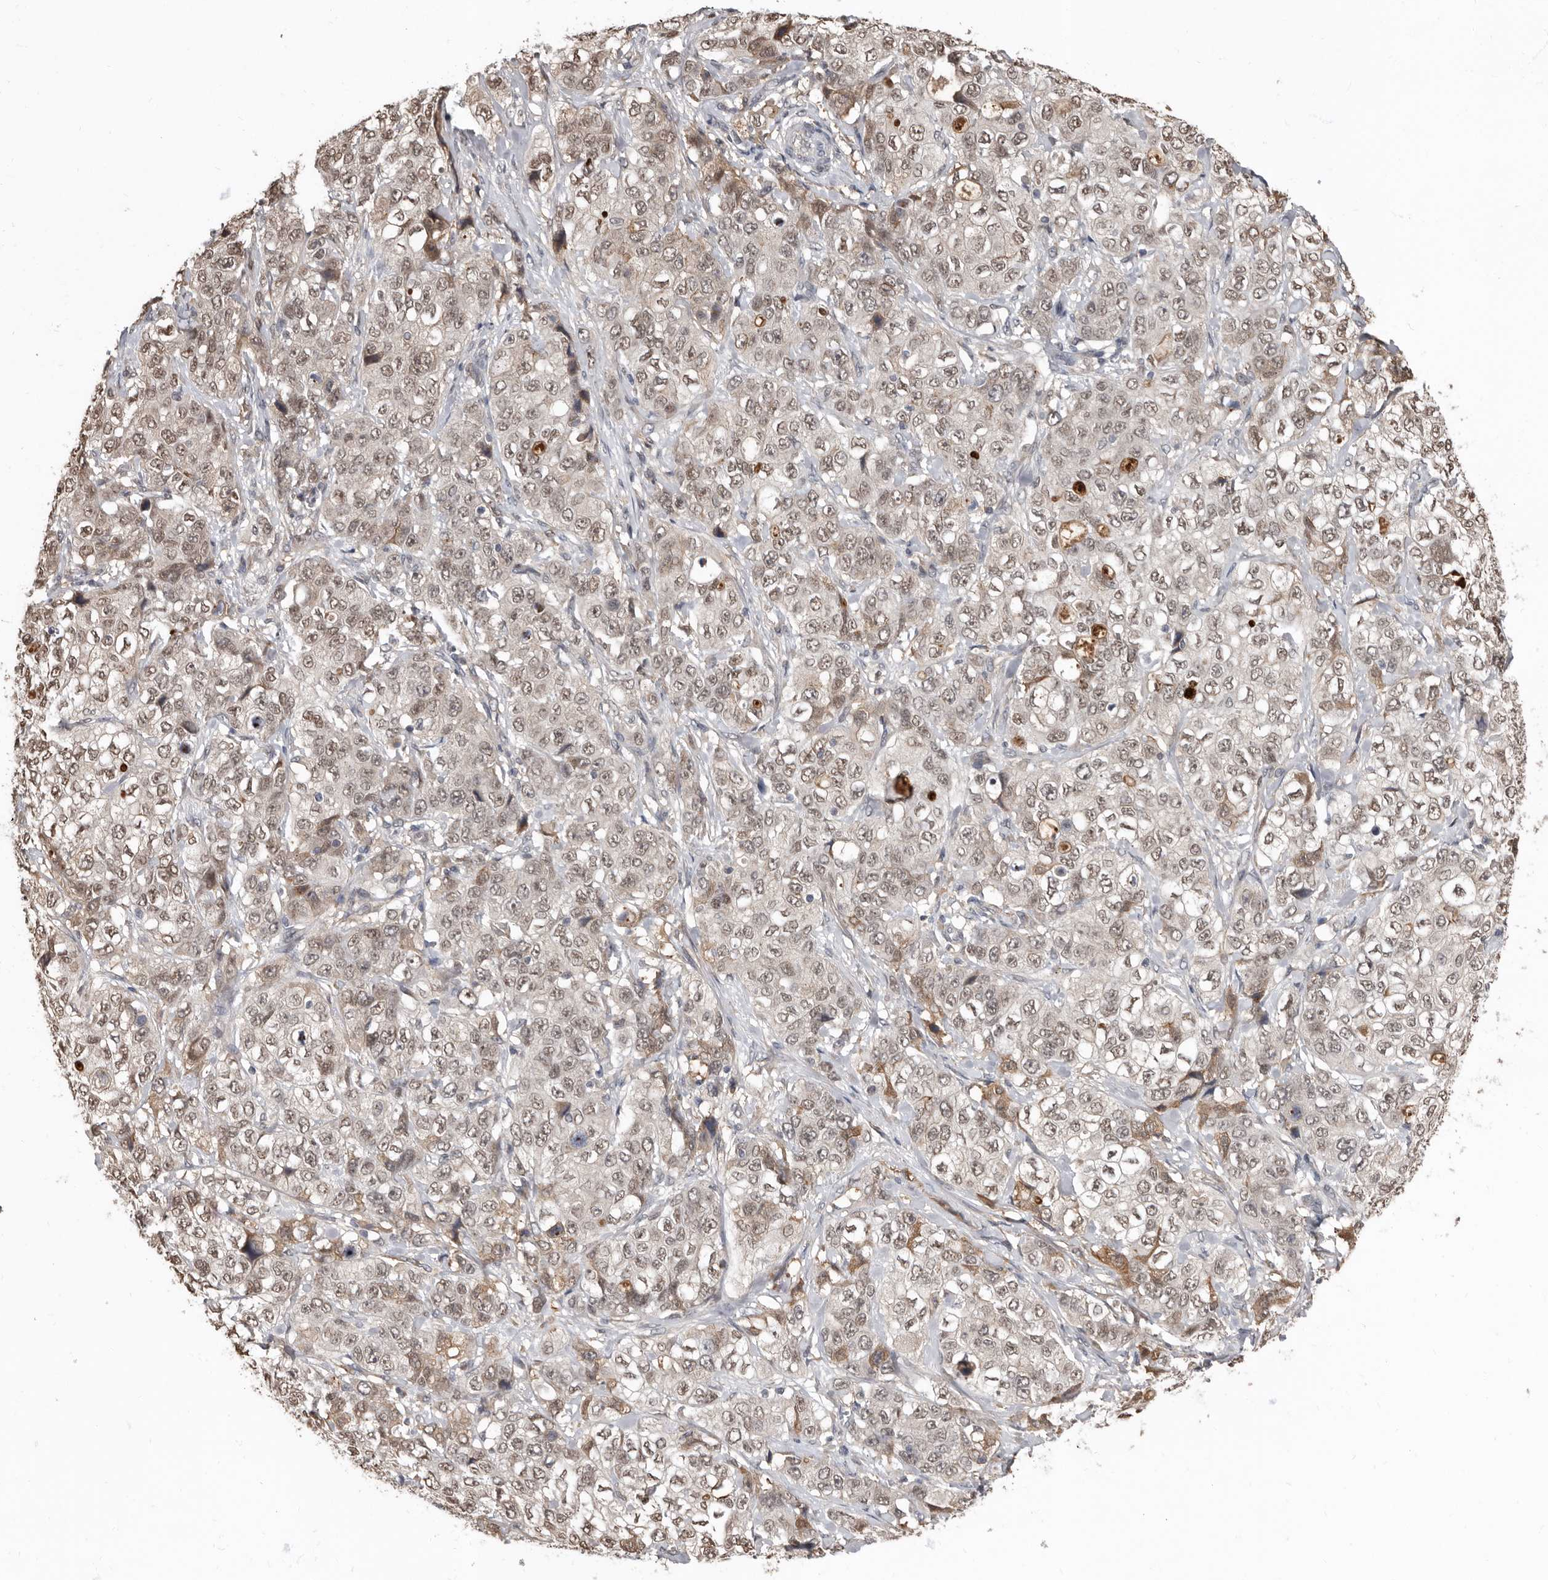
{"staining": {"intensity": "weak", "quantity": ">75%", "location": "cytoplasmic/membranous,nuclear"}, "tissue": "stomach cancer", "cell_type": "Tumor cells", "image_type": "cancer", "snomed": [{"axis": "morphology", "description": "Adenocarcinoma, NOS"}, {"axis": "topography", "description": "Stomach"}], "caption": "An immunohistochemistry histopathology image of neoplastic tissue is shown. Protein staining in brown shows weak cytoplasmic/membranous and nuclear positivity in stomach cancer (adenocarcinoma) within tumor cells. Immunohistochemistry stains the protein of interest in brown and the nuclei are stained blue.", "gene": "LRGUK", "patient": {"sex": "male", "age": 48}}